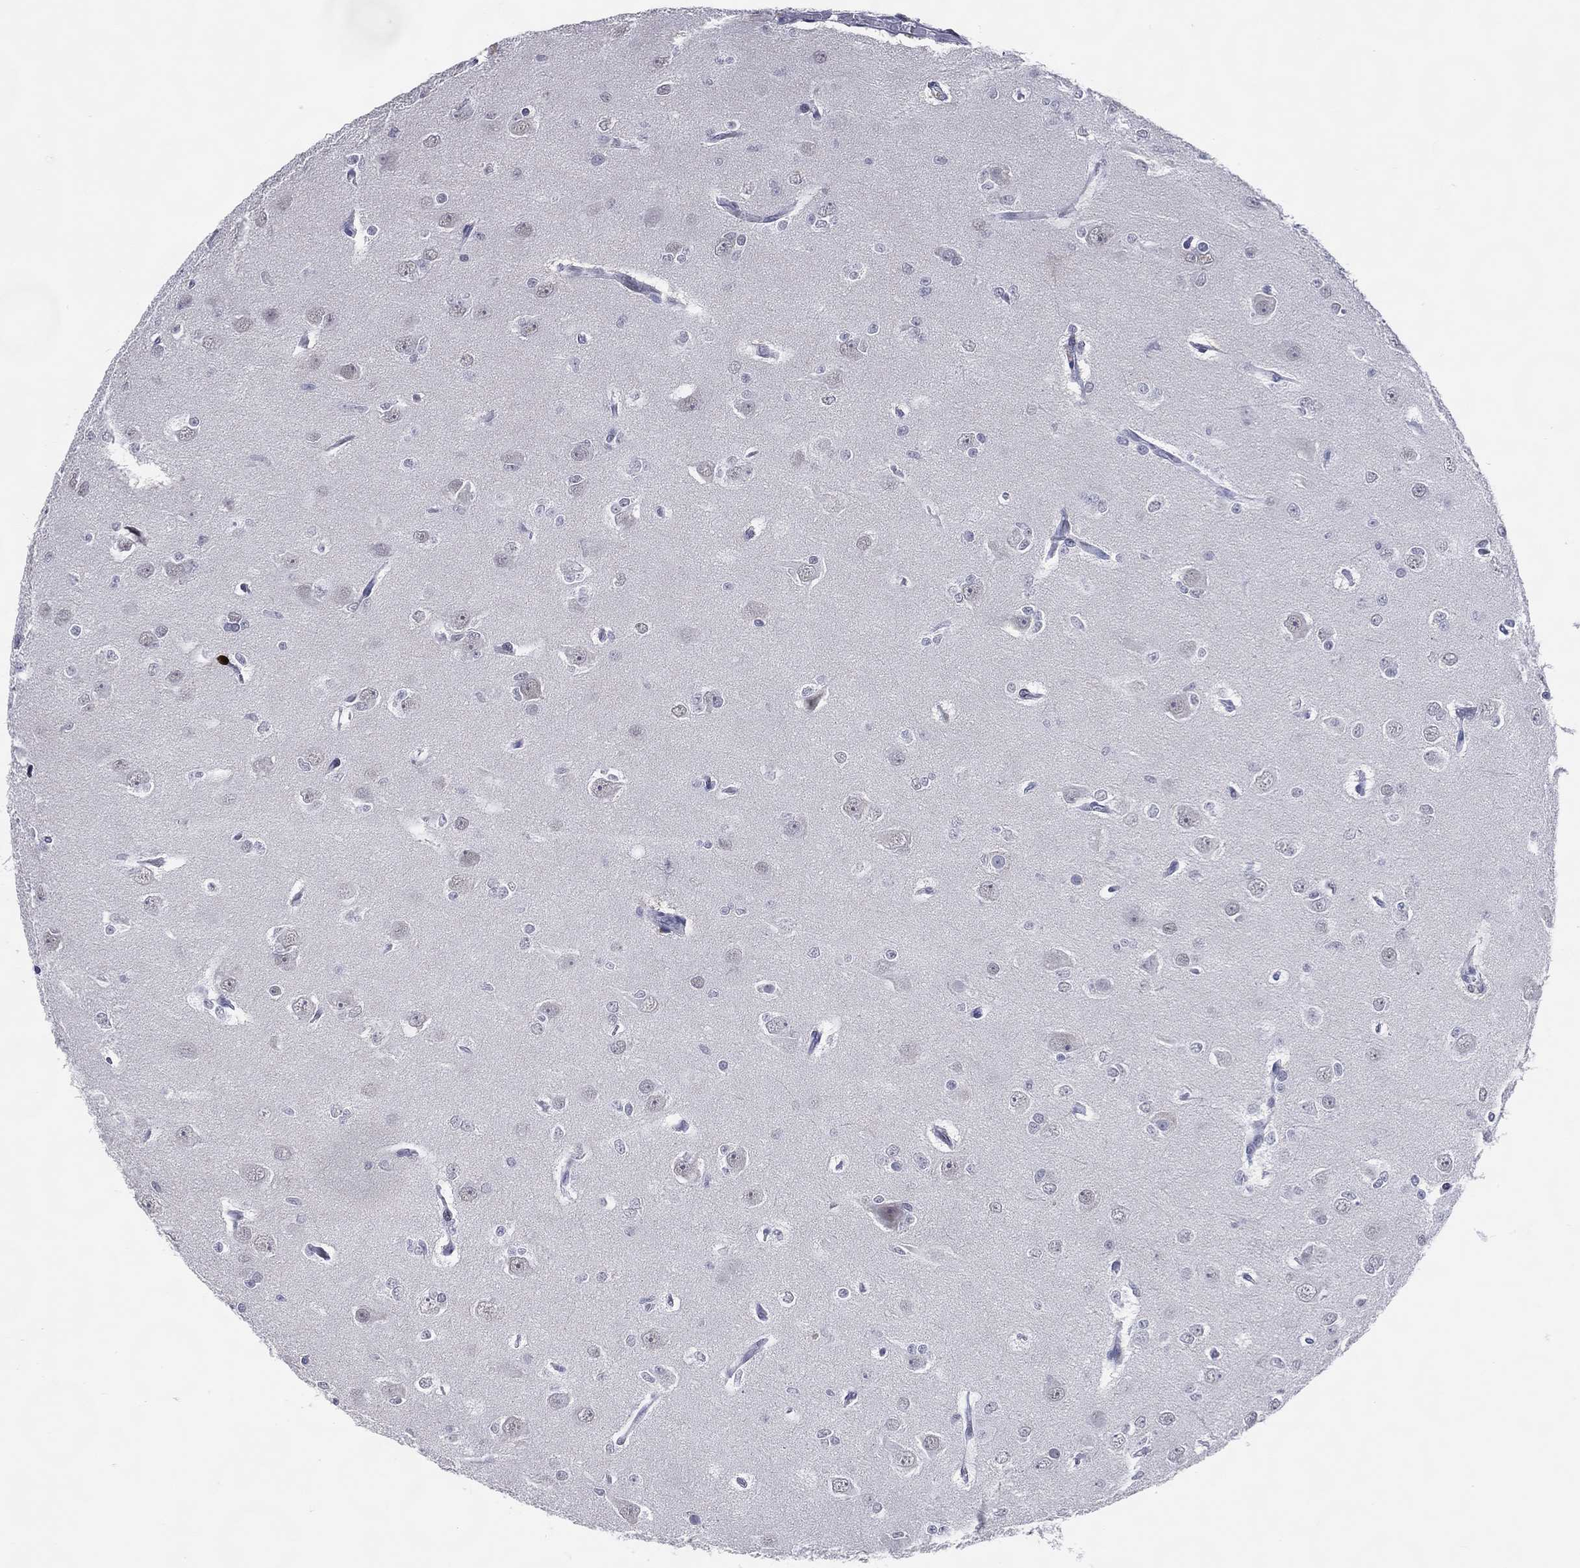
{"staining": {"intensity": "negative", "quantity": "none", "location": "none"}, "tissue": "glioma", "cell_type": "Tumor cells", "image_type": "cancer", "snomed": [{"axis": "morphology", "description": "Glioma, malignant, Low grade"}, {"axis": "topography", "description": "Brain"}], "caption": "Protein analysis of malignant glioma (low-grade) demonstrates no significant expression in tumor cells.", "gene": "CFAP58", "patient": {"sex": "male", "age": 27}}